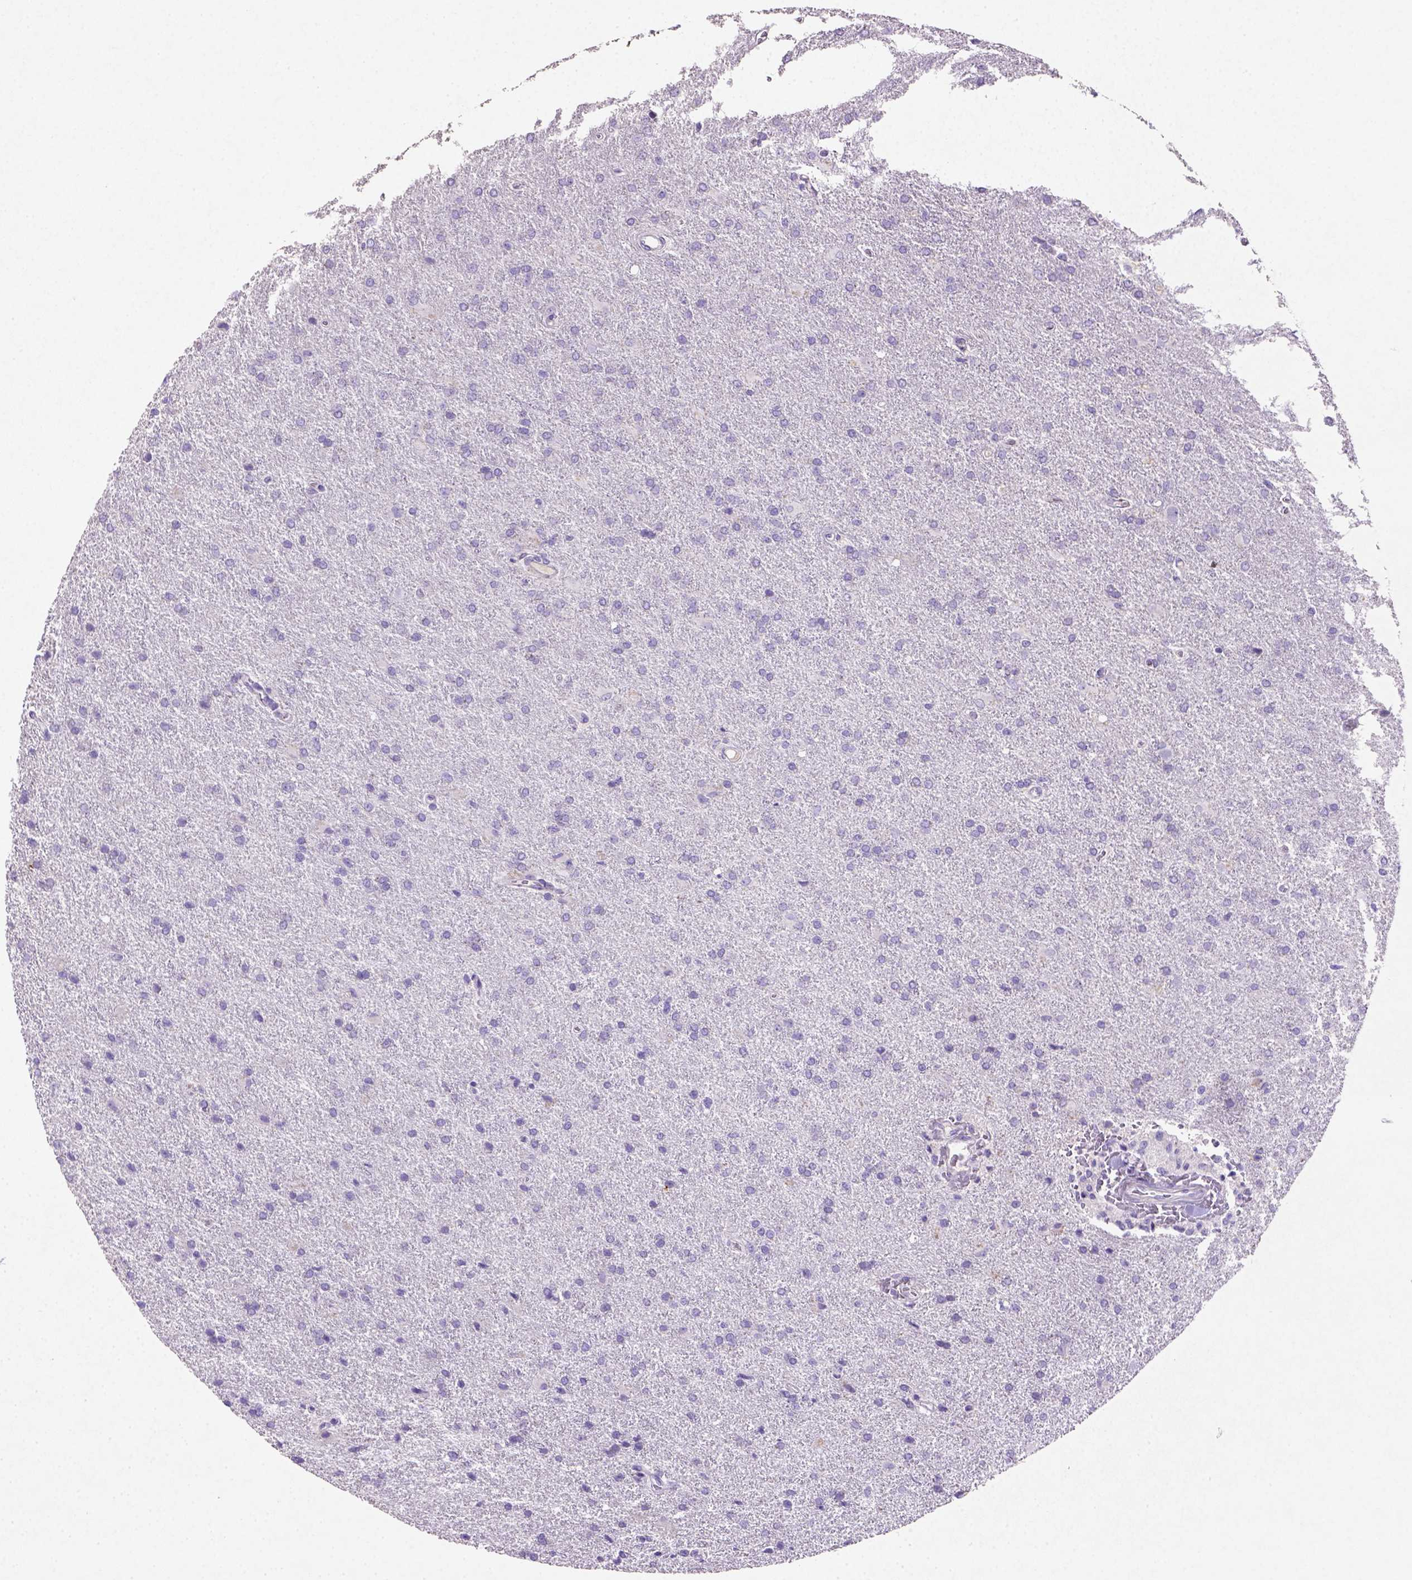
{"staining": {"intensity": "negative", "quantity": "none", "location": "none"}, "tissue": "glioma", "cell_type": "Tumor cells", "image_type": "cancer", "snomed": [{"axis": "morphology", "description": "Glioma, malignant, High grade"}, {"axis": "topography", "description": "Brain"}], "caption": "Immunohistochemistry (IHC) image of high-grade glioma (malignant) stained for a protein (brown), which demonstrates no staining in tumor cells. (Immunohistochemistry (IHC), brightfield microscopy, high magnification).", "gene": "NUDT2", "patient": {"sex": "male", "age": 68}}